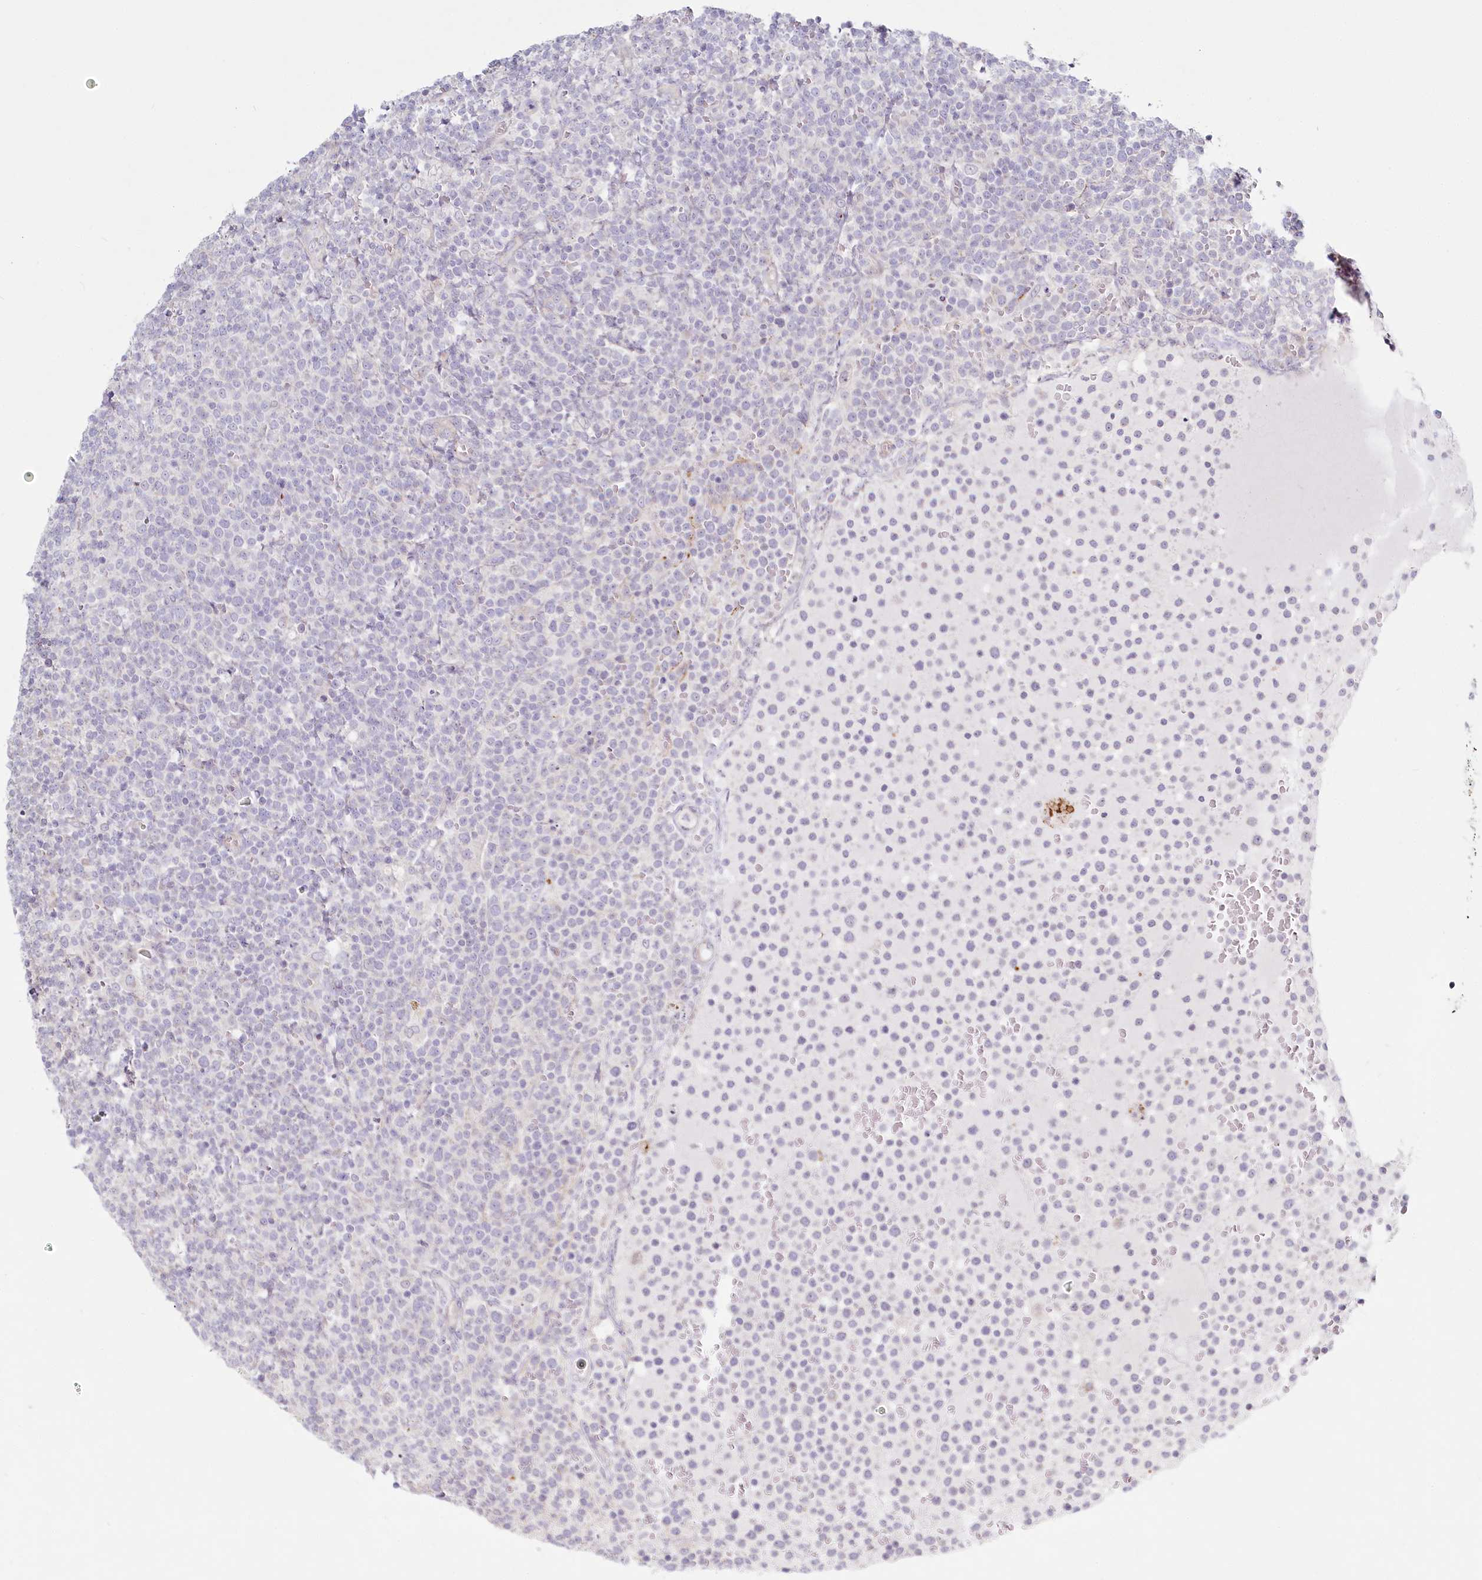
{"staining": {"intensity": "negative", "quantity": "none", "location": "none"}, "tissue": "lymphoma", "cell_type": "Tumor cells", "image_type": "cancer", "snomed": [{"axis": "morphology", "description": "Malignant lymphoma, non-Hodgkin's type, High grade"}, {"axis": "topography", "description": "Lymph node"}], "caption": "Histopathology image shows no significant protein staining in tumor cells of high-grade malignant lymphoma, non-Hodgkin's type.", "gene": "SPINK13", "patient": {"sex": "male", "age": 61}}